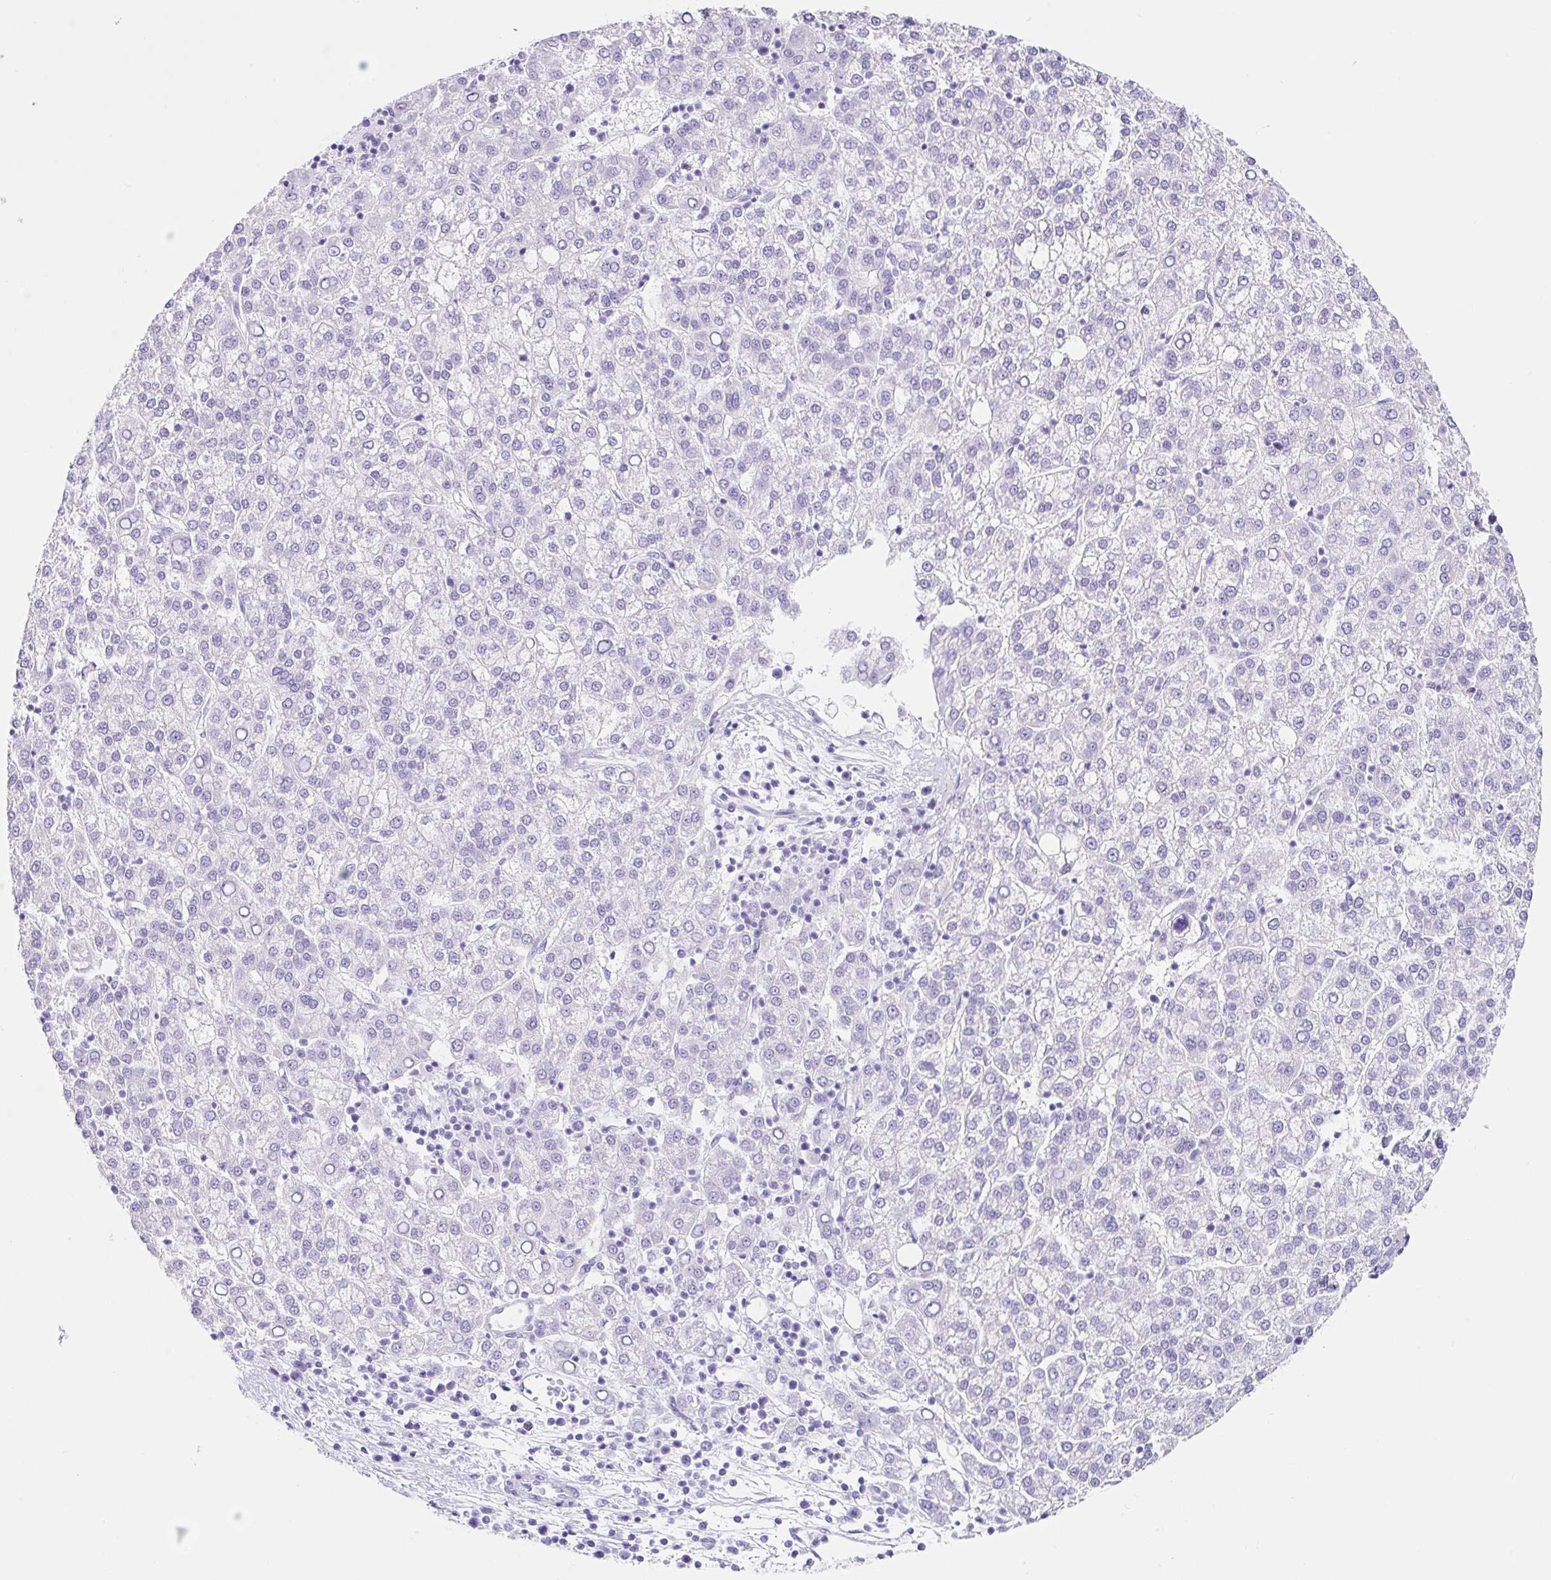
{"staining": {"intensity": "negative", "quantity": "none", "location": "none"}, "tissue": "liver cancer", "cell_type": "Tumor cells", "image_type": "cancer", "snomed": [{"axis": "morphology", "description": "Carcinoma, Hepatocellular, NOS"}, {"axis": "topography", "description": "Liver"}], "caption": "Protein analysis of liver hepatocellular carcinoma exhibits no significant positivity in tumor cells.", "gene": "CLDND2", "patient": {"sex": "female", "age": 58}}